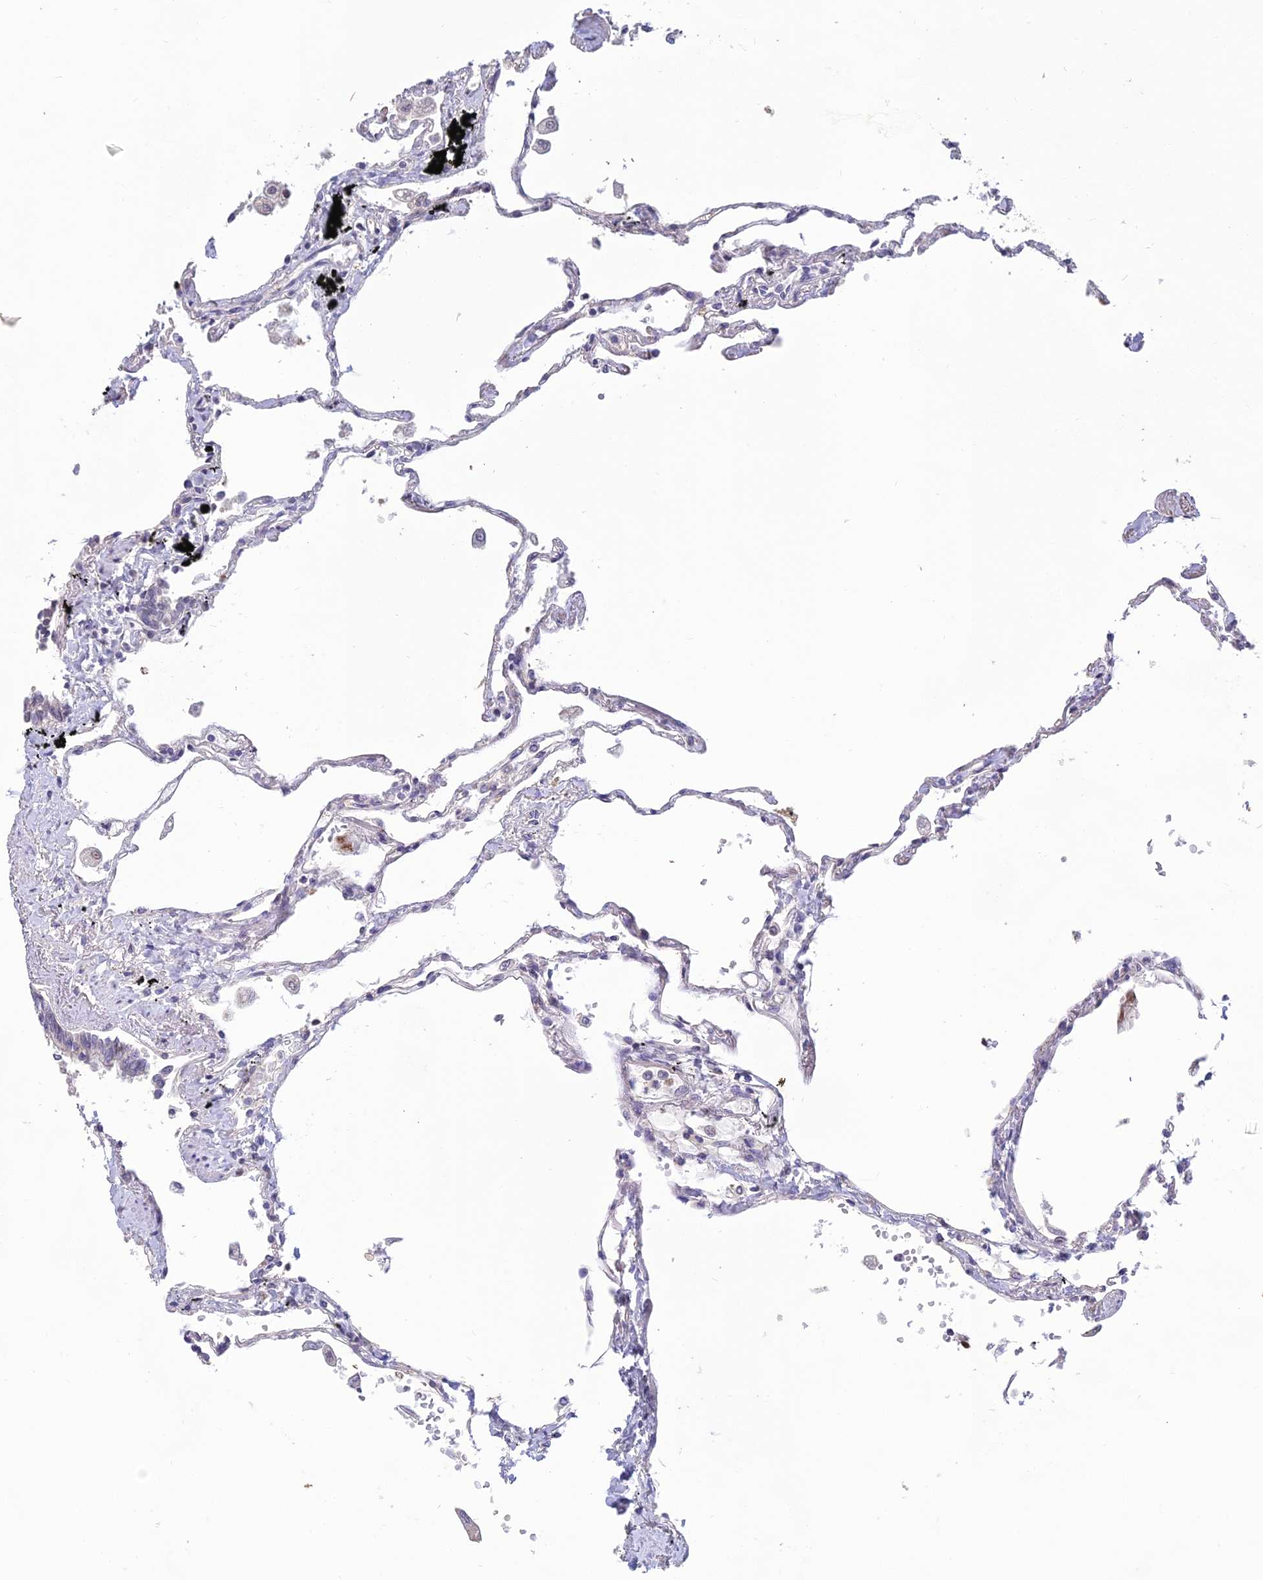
{"staining": {"intensity": "moderate", "quantity": "25%-75%", "location": "nuclear"}, "tissue": "lung", "cell_type": "Alveolar cells", "image_type": "normal", "snomed": [{"axis": "morphology", "description": "Normal tissue, NOS"}, {"axis": "topography", "description": "Lung"}], "caption": "IHC histopathology image of benign lung: human lung stained using immunohistochemistry (IHC) exhibits medium levels of moderate protein expression localized specifically in the nuclear of alveolar cells, appearing as a nuclear brown color.", "gene": "ABHD17A", "patient": {"sex": "female", "age": 67}}